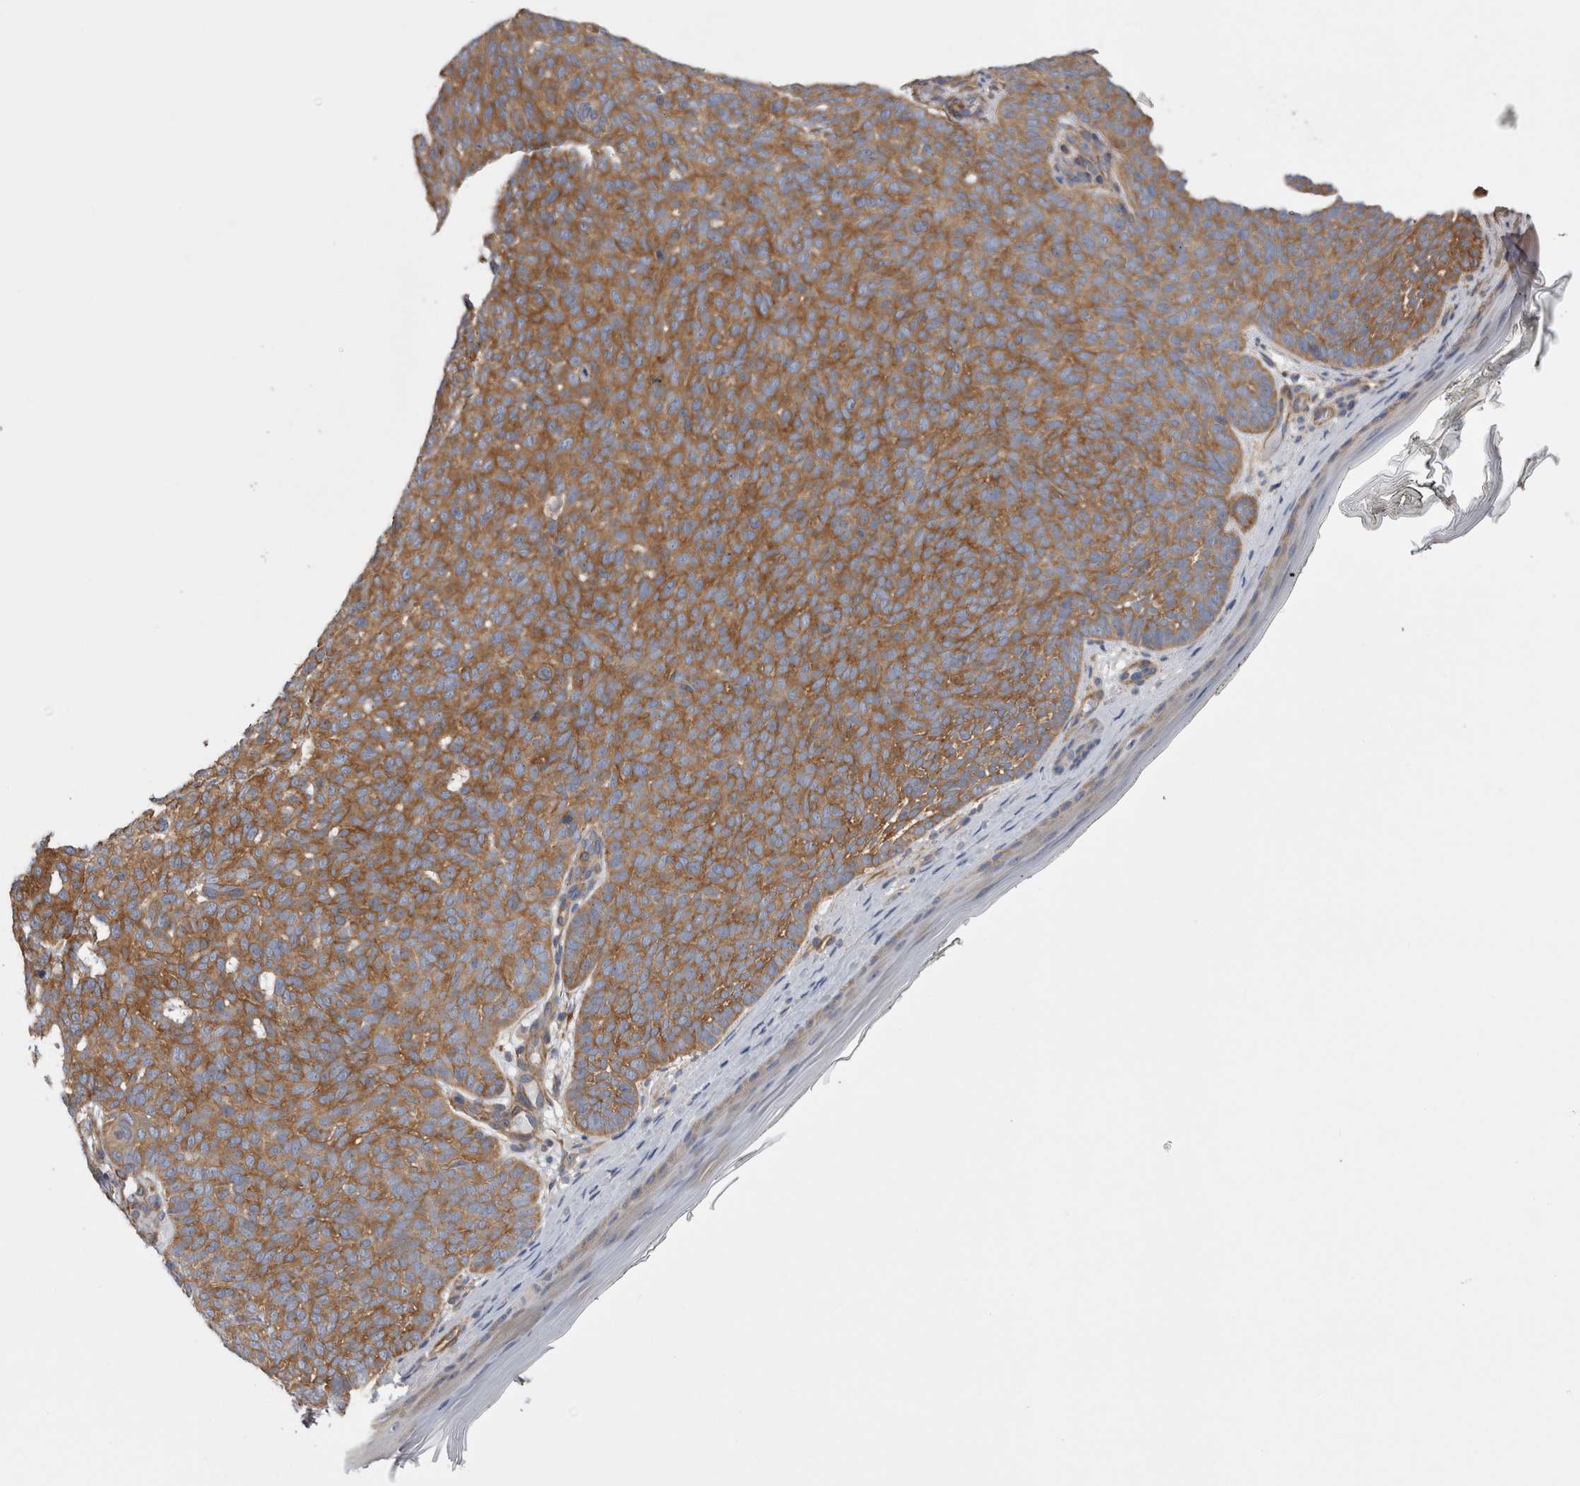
{"staining": {"intensity": "moderate", "quantity": ">75%", "location": "cytoplasmic/membranous"}, "tissue": "skin cancer", "cell_type": "Tumor cells", "image_type": "cancer", "snomed": [{"axis": "morphology", "description": "Basal cell carcinoma"}, {"axis": "topography", "description": "Skin"}], "caption": "IHC histopathology image of neoplastic tissue: skin basal cell carcinoma stained using immunohistochemistry (IHC) exhibits medium levels of moderate protein expression localized specifically in the cytoplasmic/membranous of tumor cells, appearing as a cytoplasmic/membranous brown color.", "gene": "EPRS1", "patient": {"sex": "male", "age": 61}}